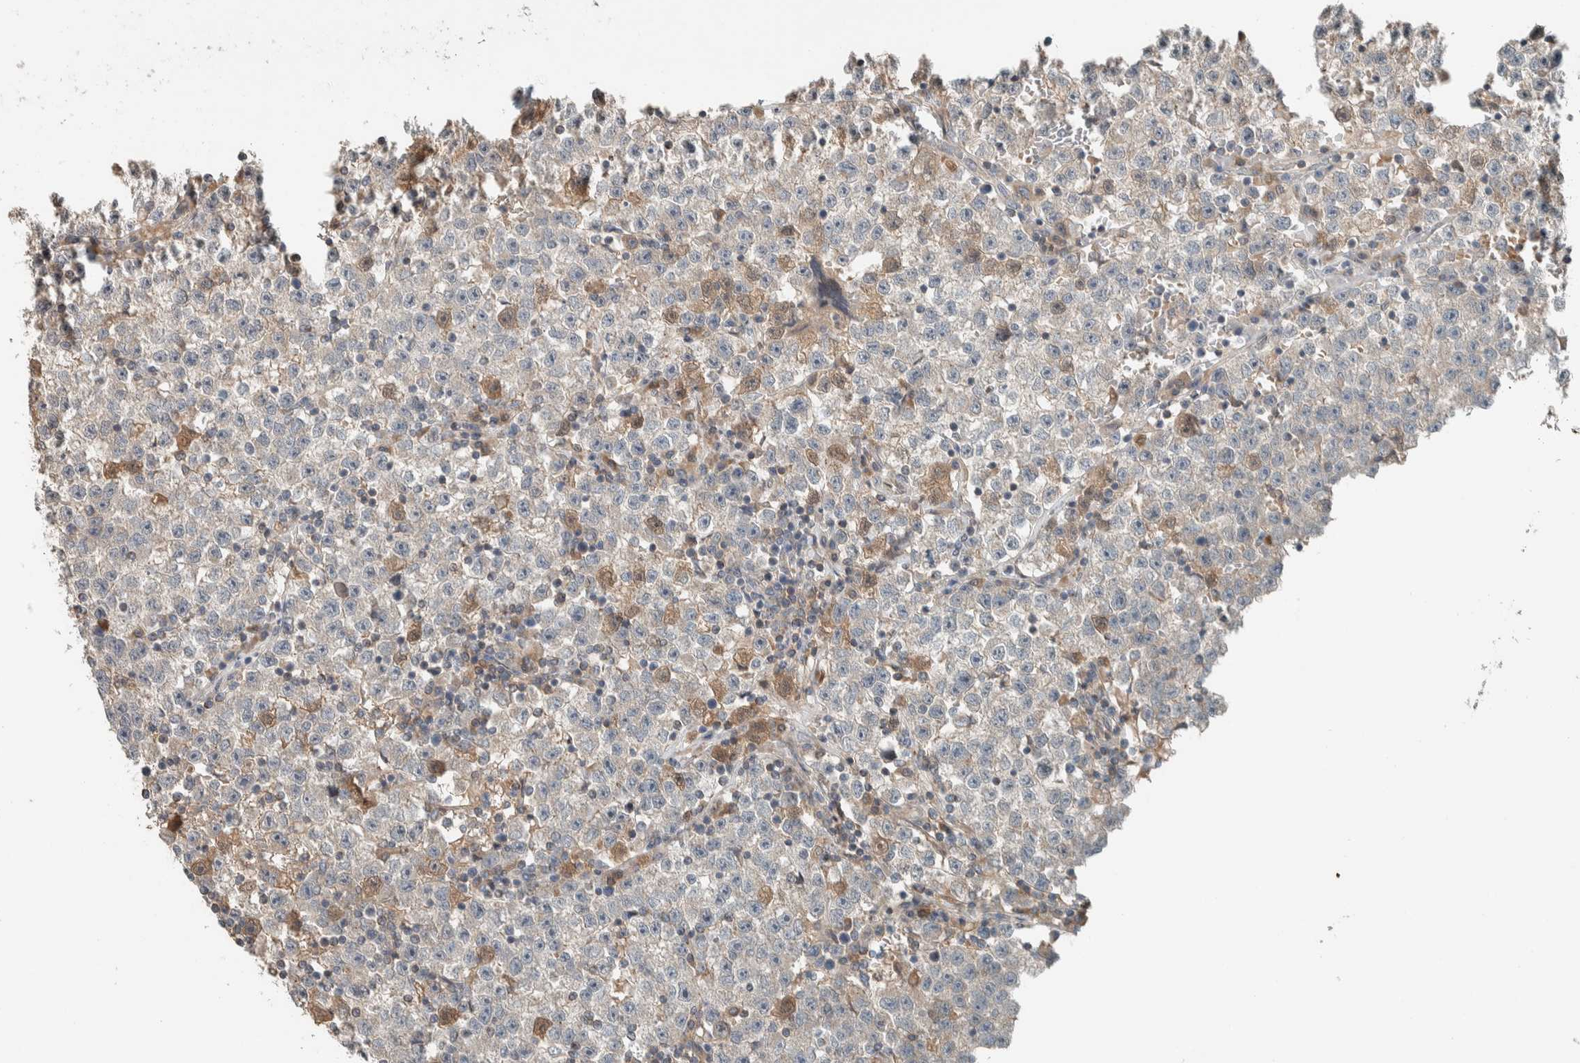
{"staining": {"intensity": "weak", "quantity": "<25%", "location": "cytoplasmic/membranous"}, "tissue": "testis cancer", "cell_type": "Tumor cells", "image_type": "cancer", "snomed": [{"axis": "morphology", "description": "Seminoma, NOS"}, {"axis": "topography", "description": "Testis"}], "caption": "Immunohistochemical staining of testis cancer (seminoma) displays no significant positivity in tumor cells.", "gene": "NBR1", "patient": {"sex": "male", "age": 22}}